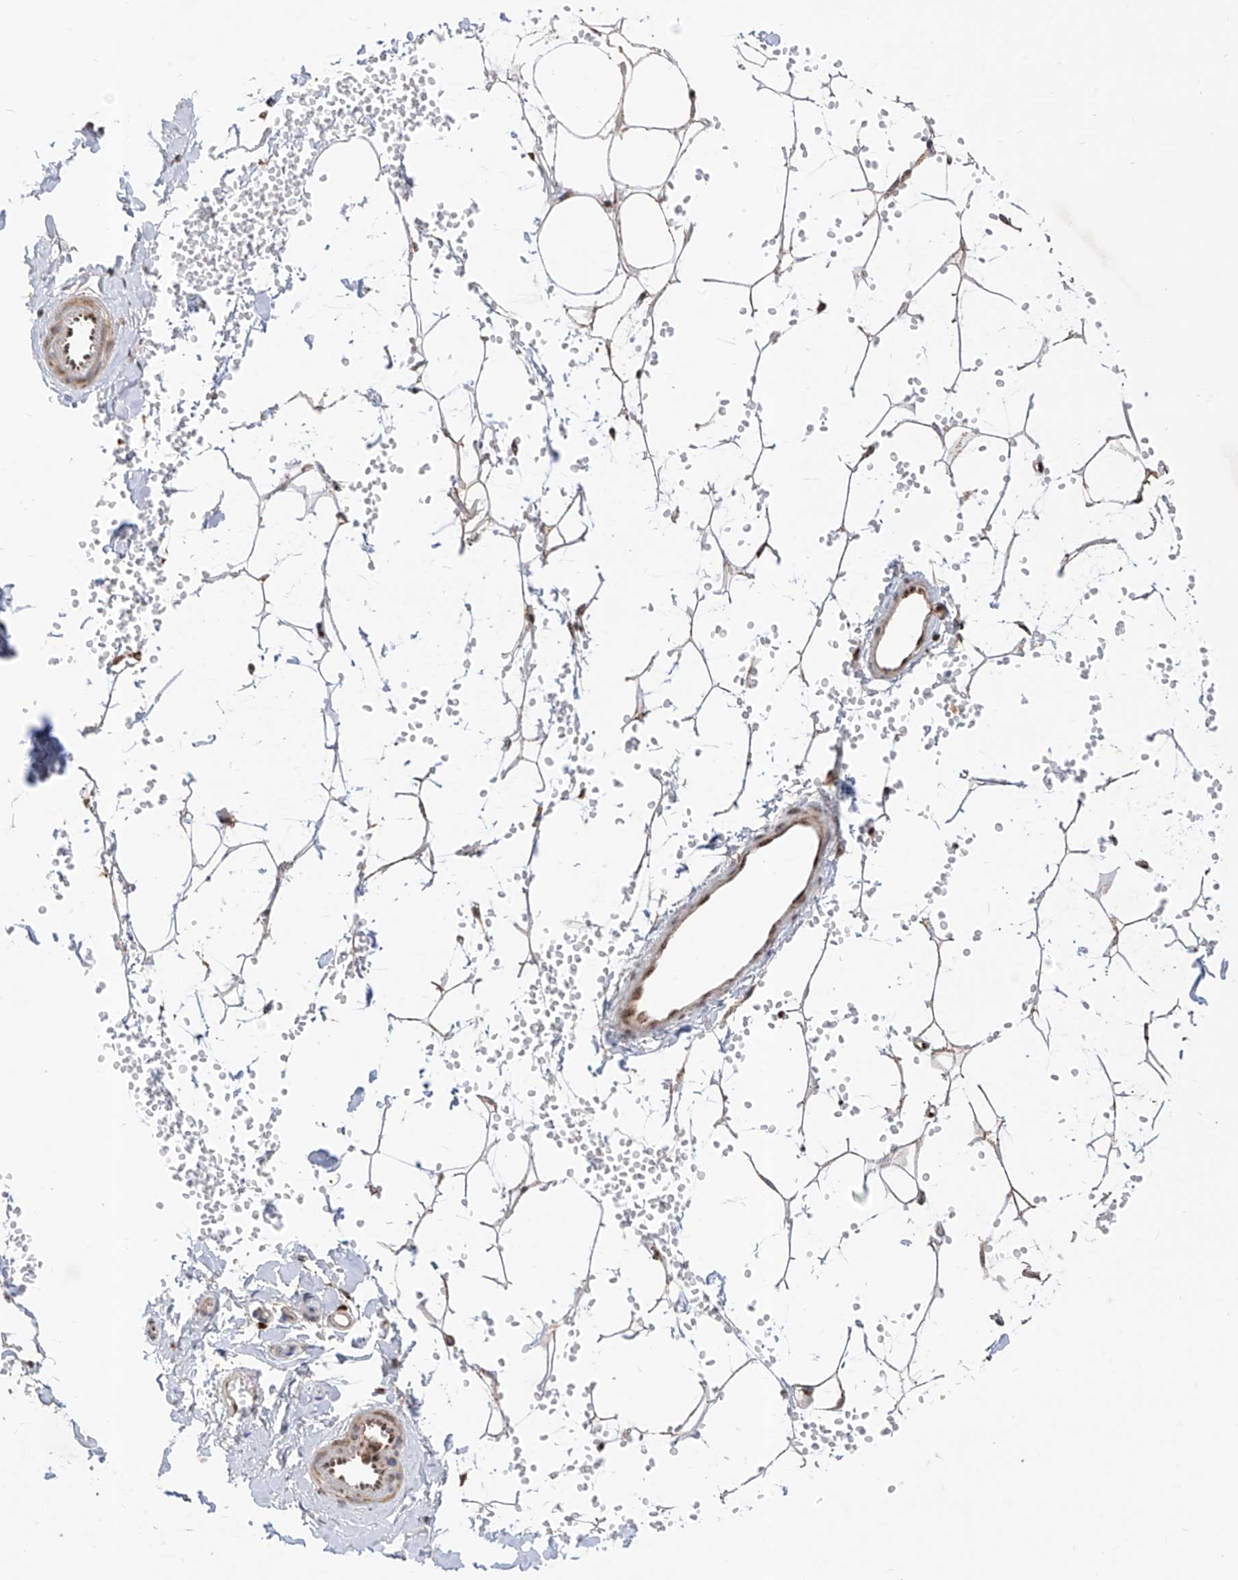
{"staining": {"intensity": "moderate", "quantity": ">75%", "location": "cytoplasmic/membranous"}, "tissue": "adipose tissue", "cell_type": "Adipocytes", "image_type": "normal", "snomed": [{"axis": "morphology", "description": "Normal tissue, NOS"}, {"axis": "topography", "description": "Breast"}], "caption": "Adipocytes show medium levels of moderate cytoplasmic/membranous positivity in approximately >75% of cells in normal human adipose tissue. Nuclei are stained in blue.", "gene": "ZBTB8A", "patient": {"sex": "female", "age": 23}}